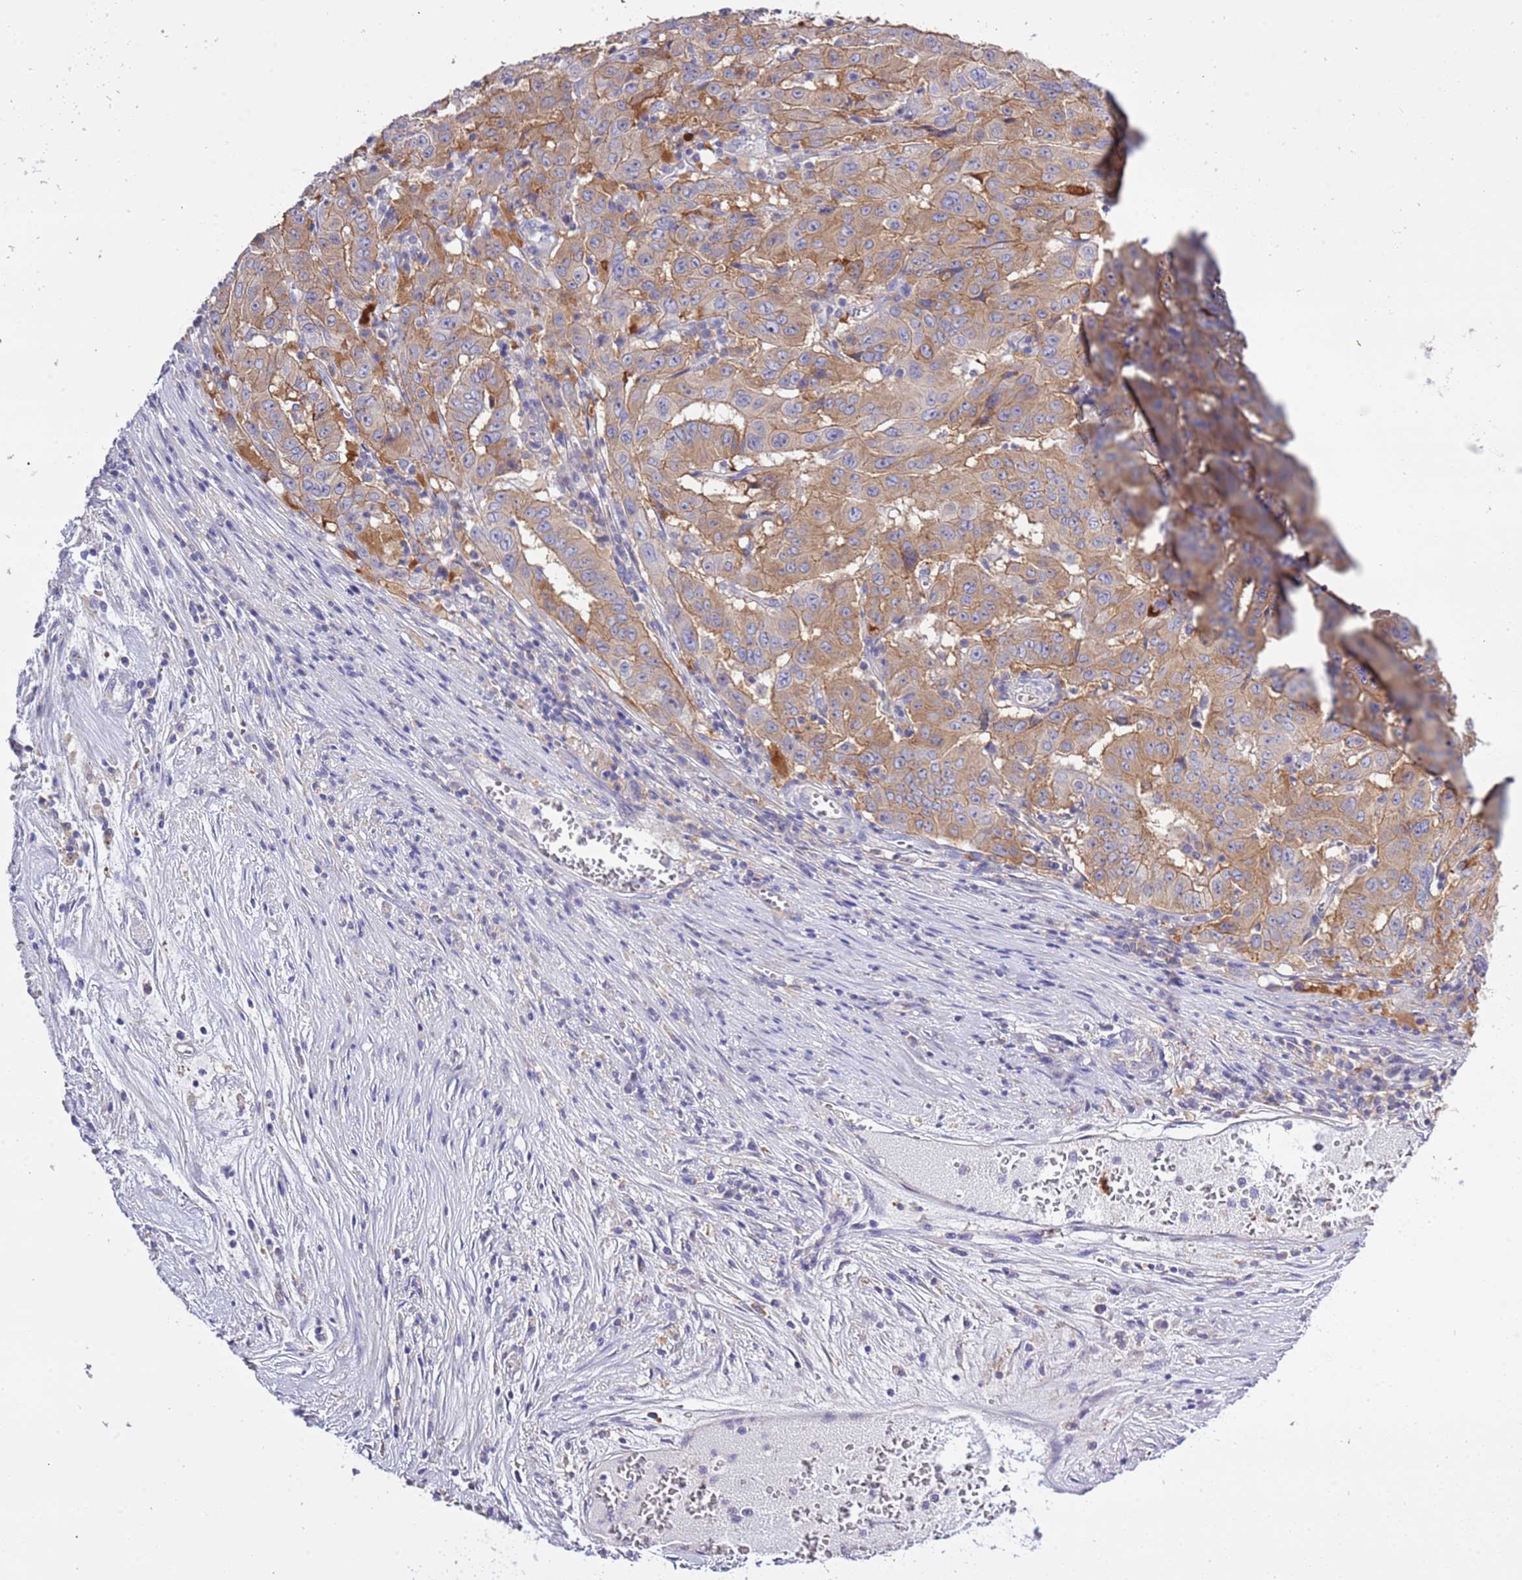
{"staining": {"intensity": "moderate", "quantity": ">75%", "location": "cytoplasmic/membranous"}, "tissue": "pancreatic cancer", "cell_type": "Tumor cells", "image_type": "cancer", "snomed": [{"axis": "morphology", "description": "Adenocarcinoma, NOS"}, {"axis": "topography", "description": "Pancreas"}], "caption": "Immunohistochemical staining of adenocarcinoma (pancreatic) exhibits medium levels of moderate cytoplasmic/membranous protein positivity in approximately >75% of tumor cells.", "gene": "STIP1", "patient": {"sex": "male", "age": 63}}